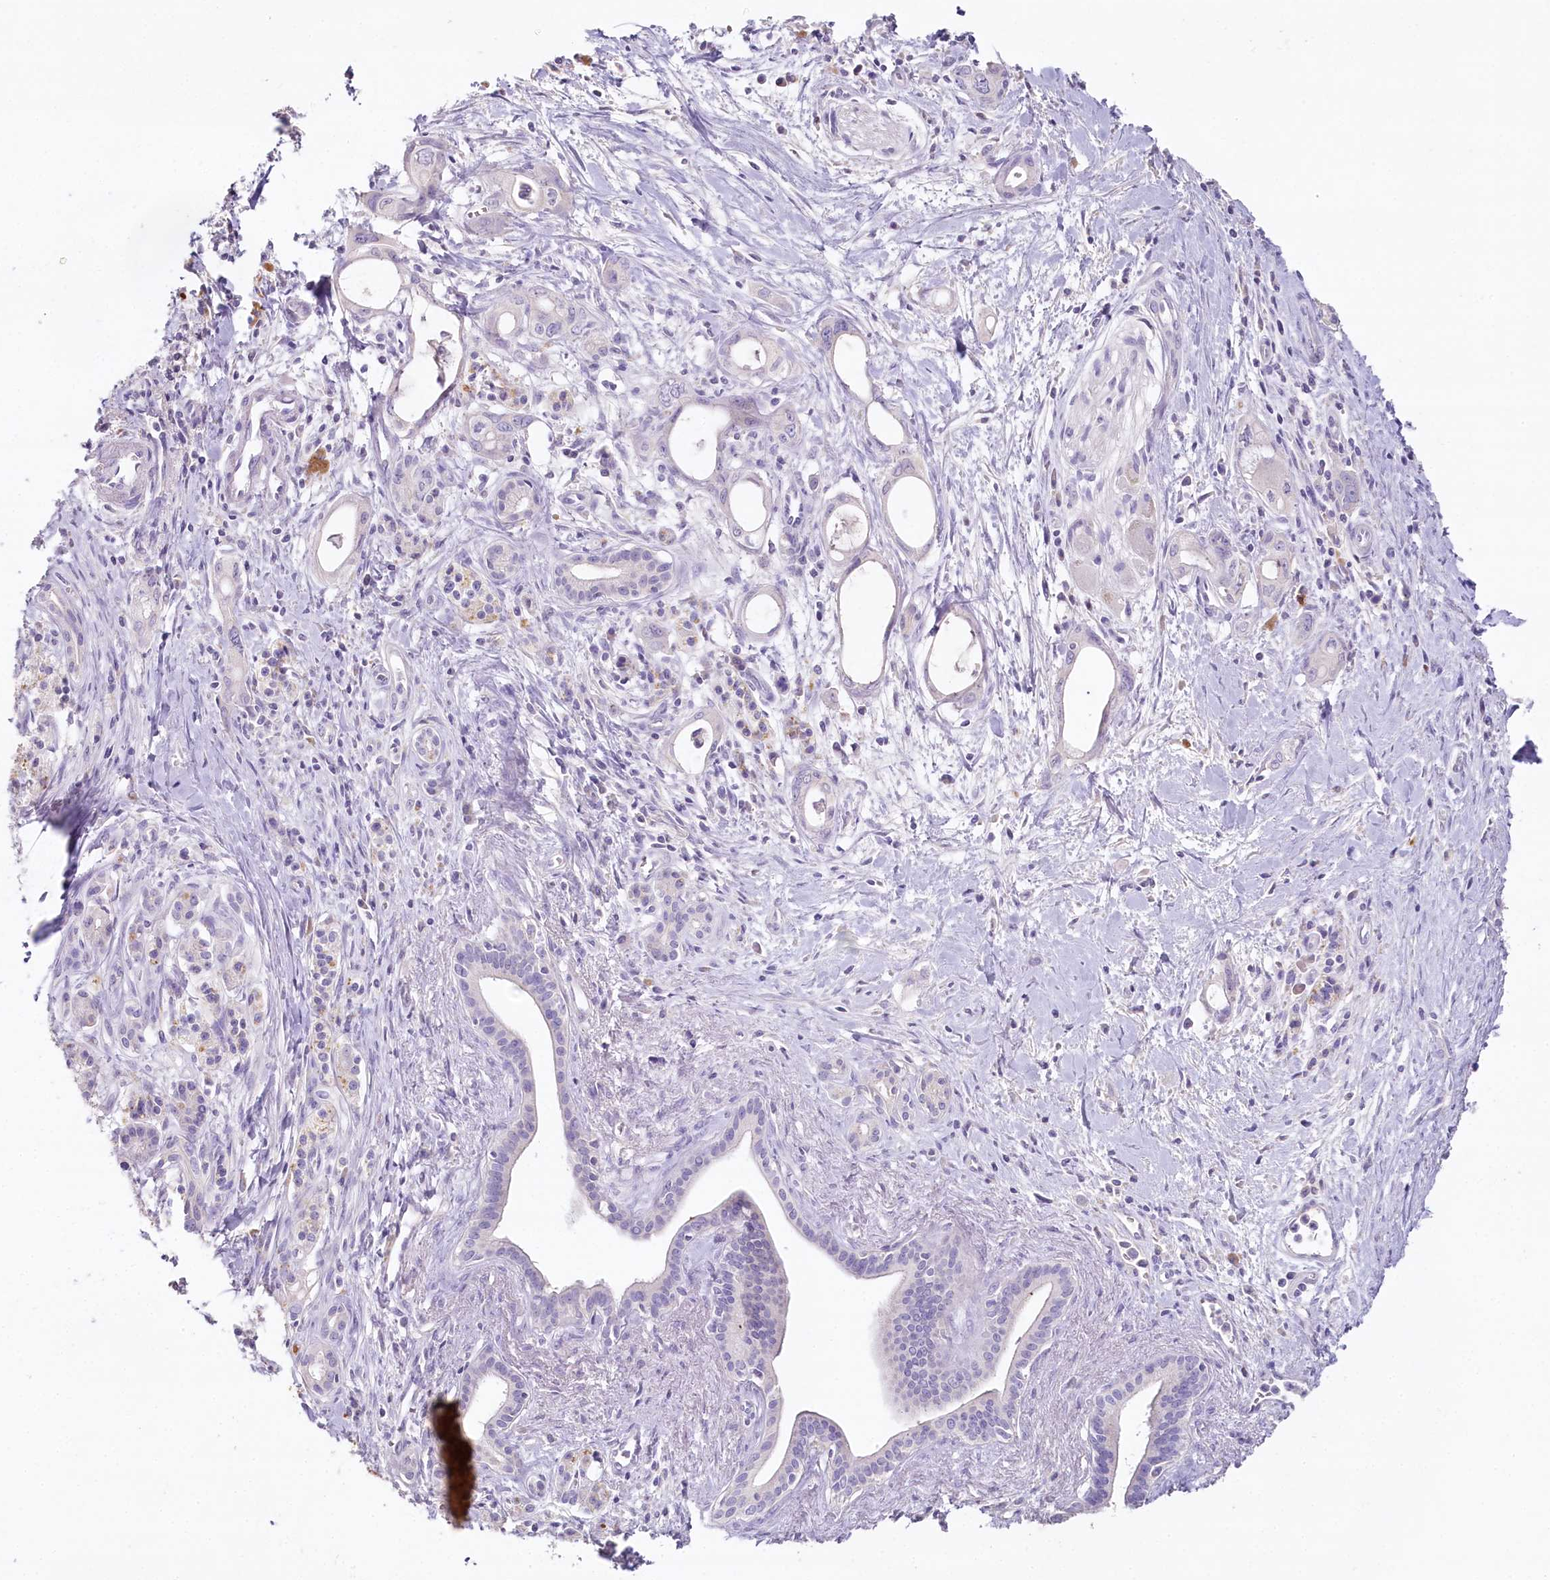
{"staining": {"intensity": "negative", "quantity": "none", "location": "none"}, "tissue": "pancreatic cancer", "cell_type": "Tumor cells", "image_type": "cancer", "snomed": [{"axis": "morphology", "description": "Adenocarcinoma, NOS"}, {"axis": "topography", "description": "Pancreas"}], "caption": "There is no significant staining in tumor cells of adenocarcinoma (pancreatic).", "gene": "HPD", "patient": {"sex": "male", "age": 72}}